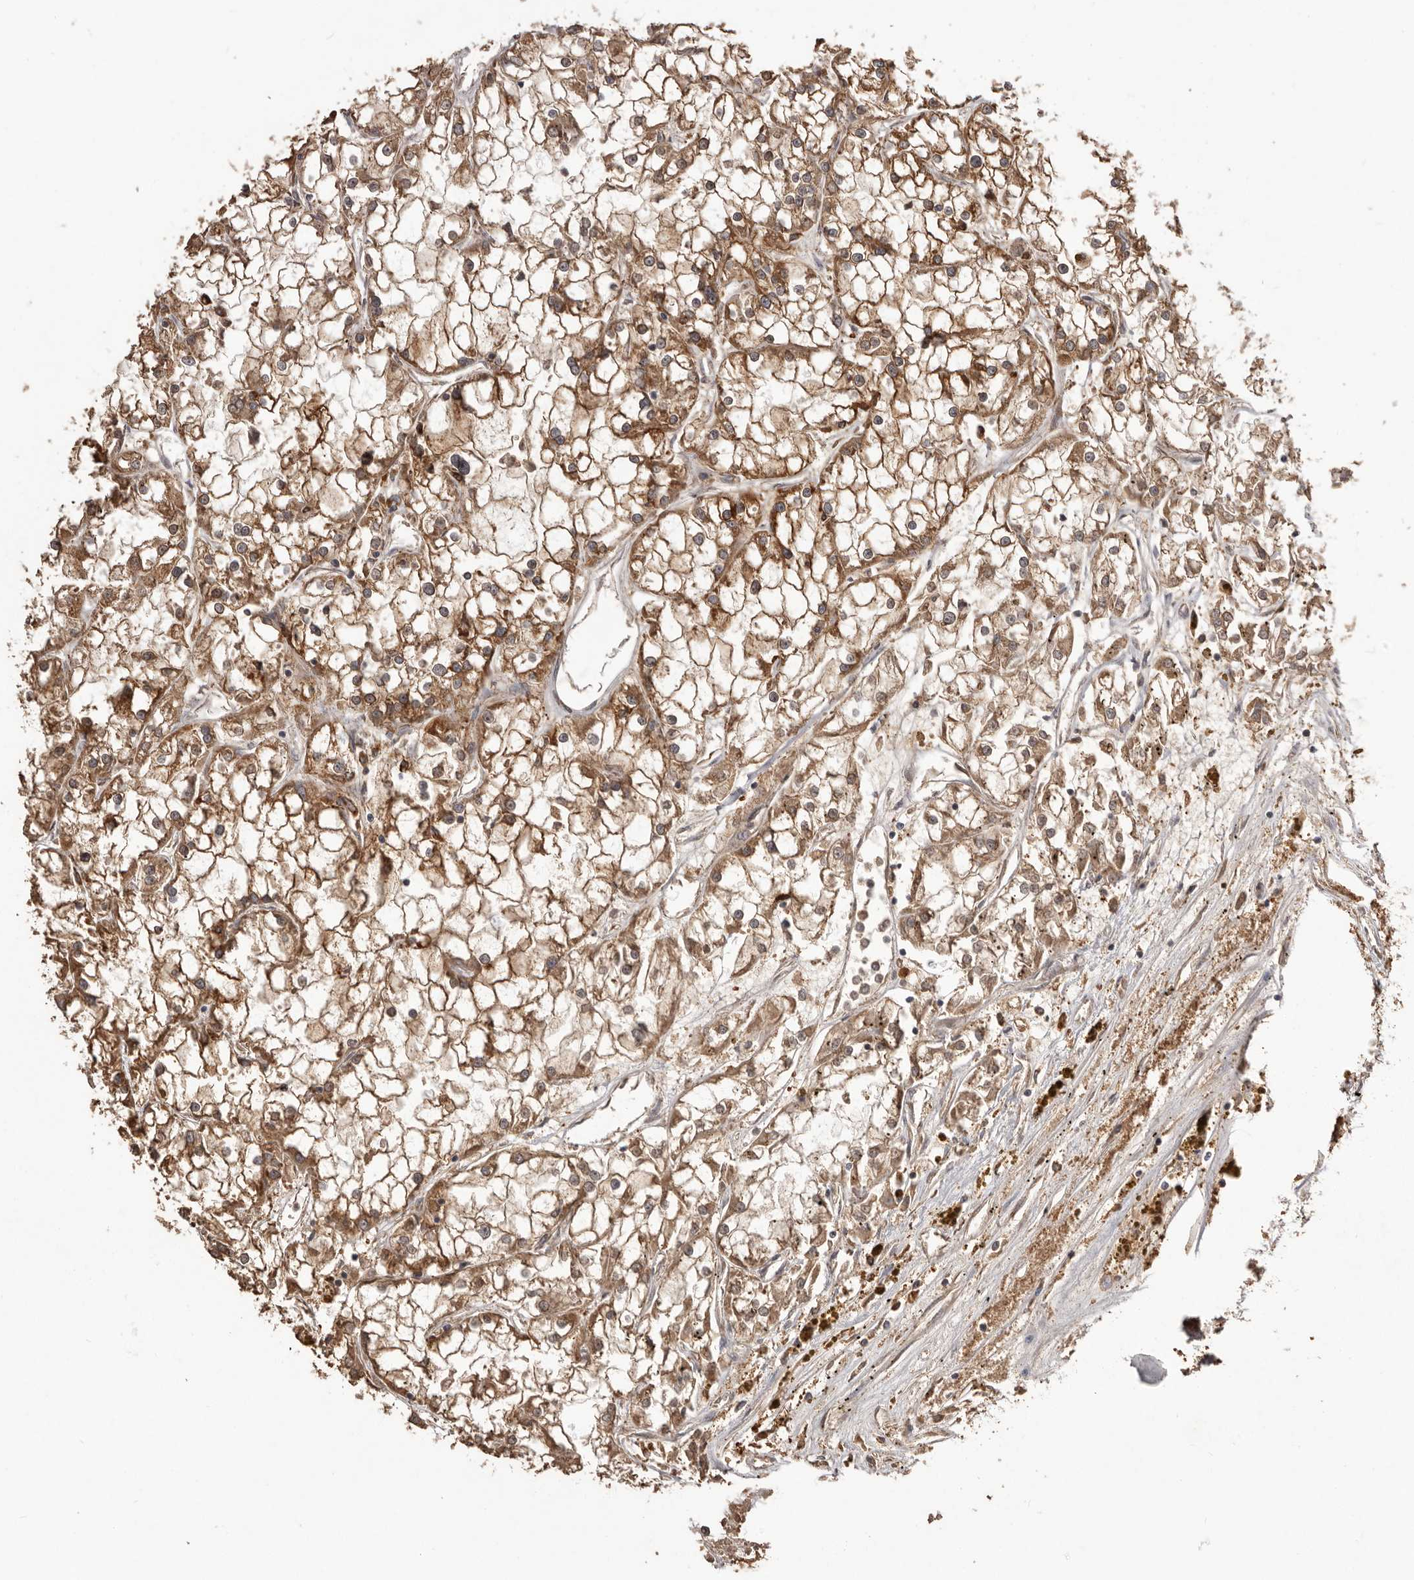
{"staining": {"intensity": "moderate", "quantity": ">75%", "location": "cytoplasmic/membranous"}, "tissue": "renal cancer", "cell_type": "Tumor cells", "image_type": "cancer", "snomed": [{"axis": "morphology", "description": "Adenocarcinoma, NOS"}, {"axis": "topography", "description": "Kidney"}], "caption": "Protein staining of renal cancer tissue demonstrates moderate cytoplasmic/membranous staining in about >75% of tumor cells.", "gene": "SLC22A3", "patient": {"sex": "female", "age": 52}}